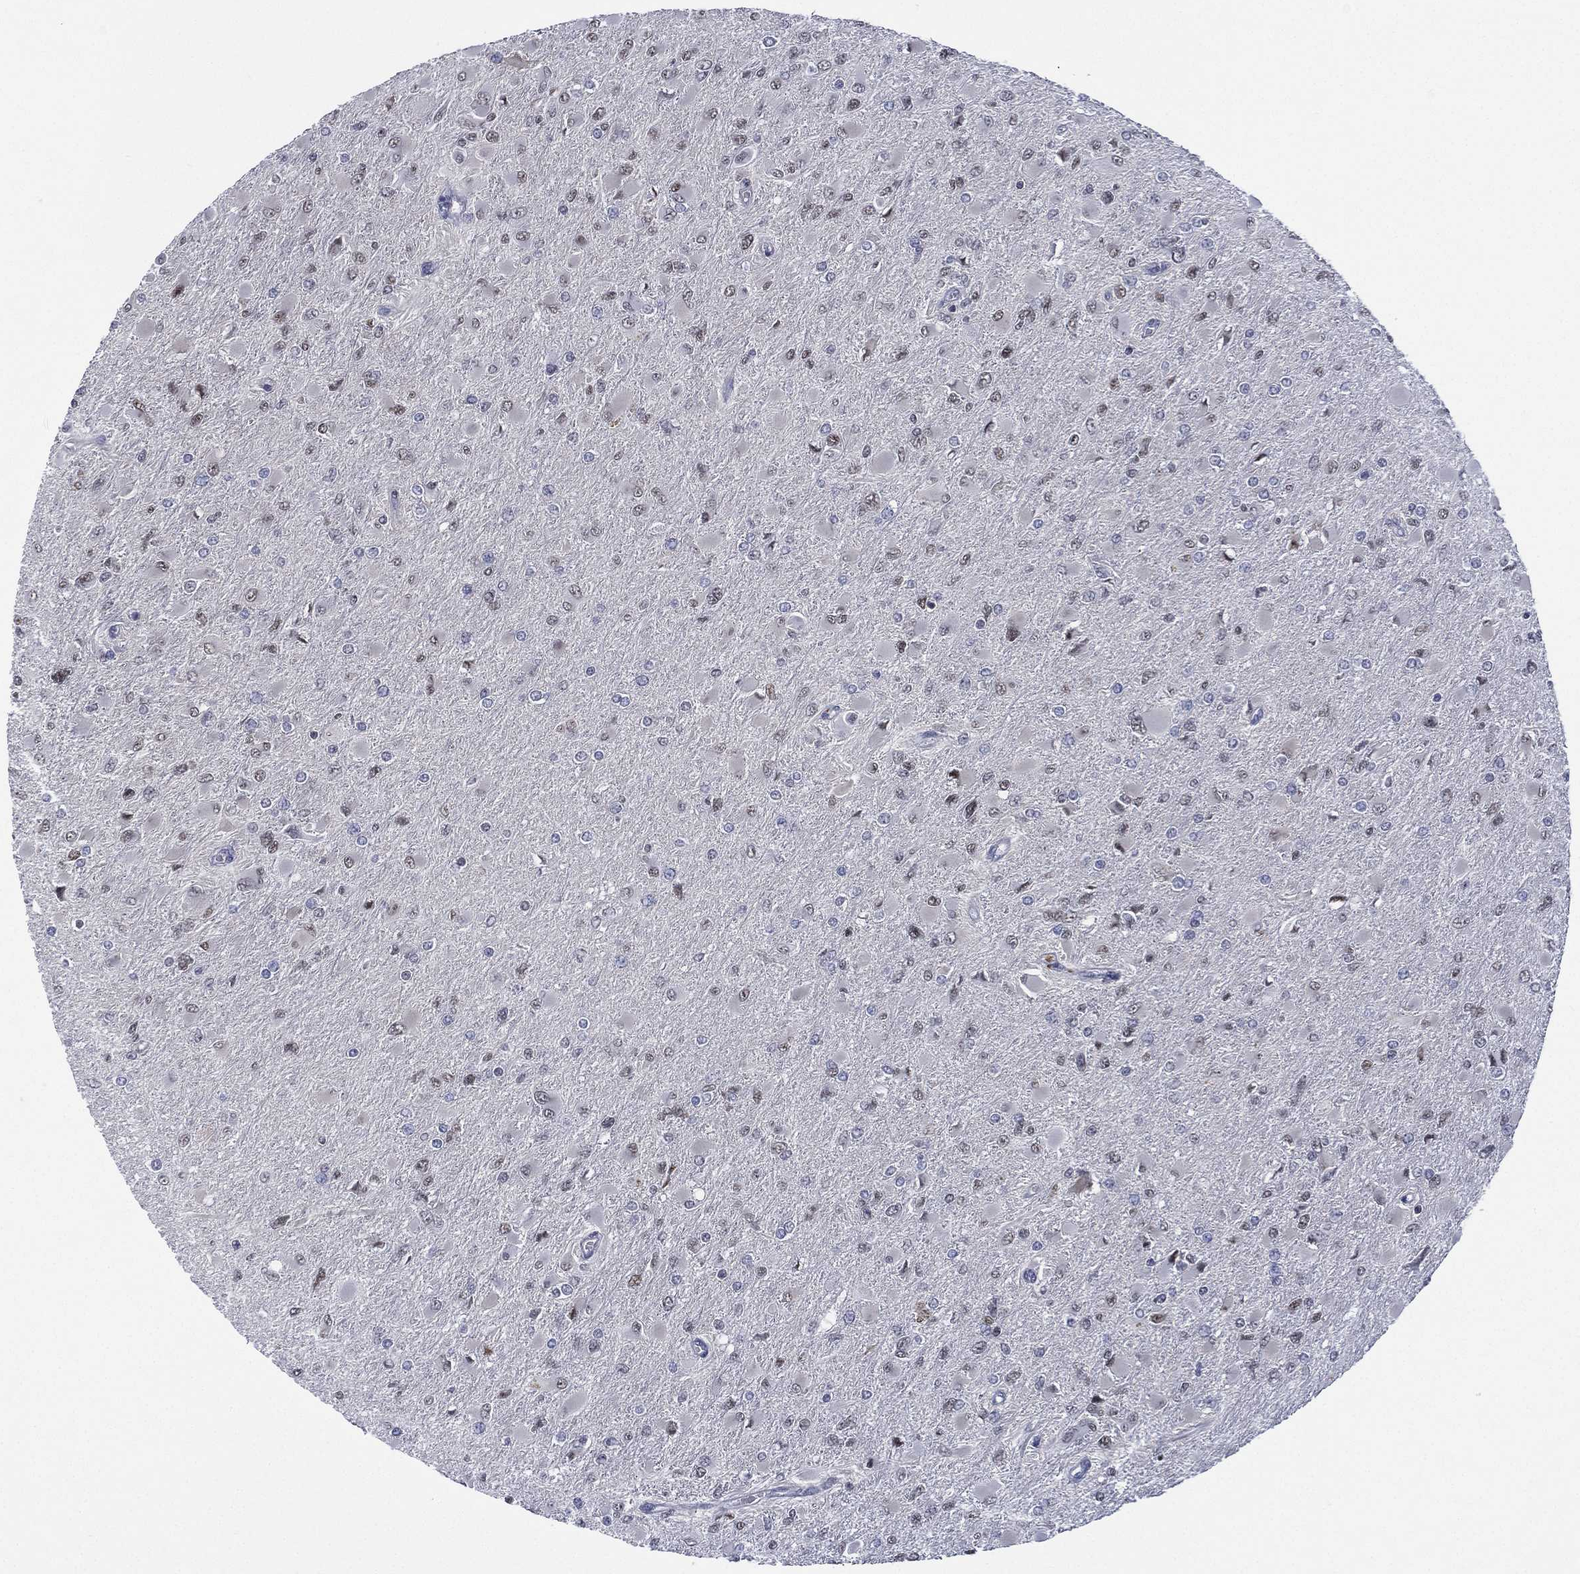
{"staining": {"intensity": "moderate", "quantity": "<25%", "location": "nuclear"}, "tissue": "glioma", "cell_type": "Tumor cells", "image_type": "cancer", "snomed": [{"axis": "morphology", "description": "Glioma, malignant, High grade"}, {"axis": "topography", "description": "Cerebral cortex"}], "caption": "This micrograph exhibits IHC staining of human malignant glioma (high-grade), with low moderate nuclear expression in about <25% of tumor cells.", "gene": "ZNF711", "patient": {"sex": "female", "age": 36}}